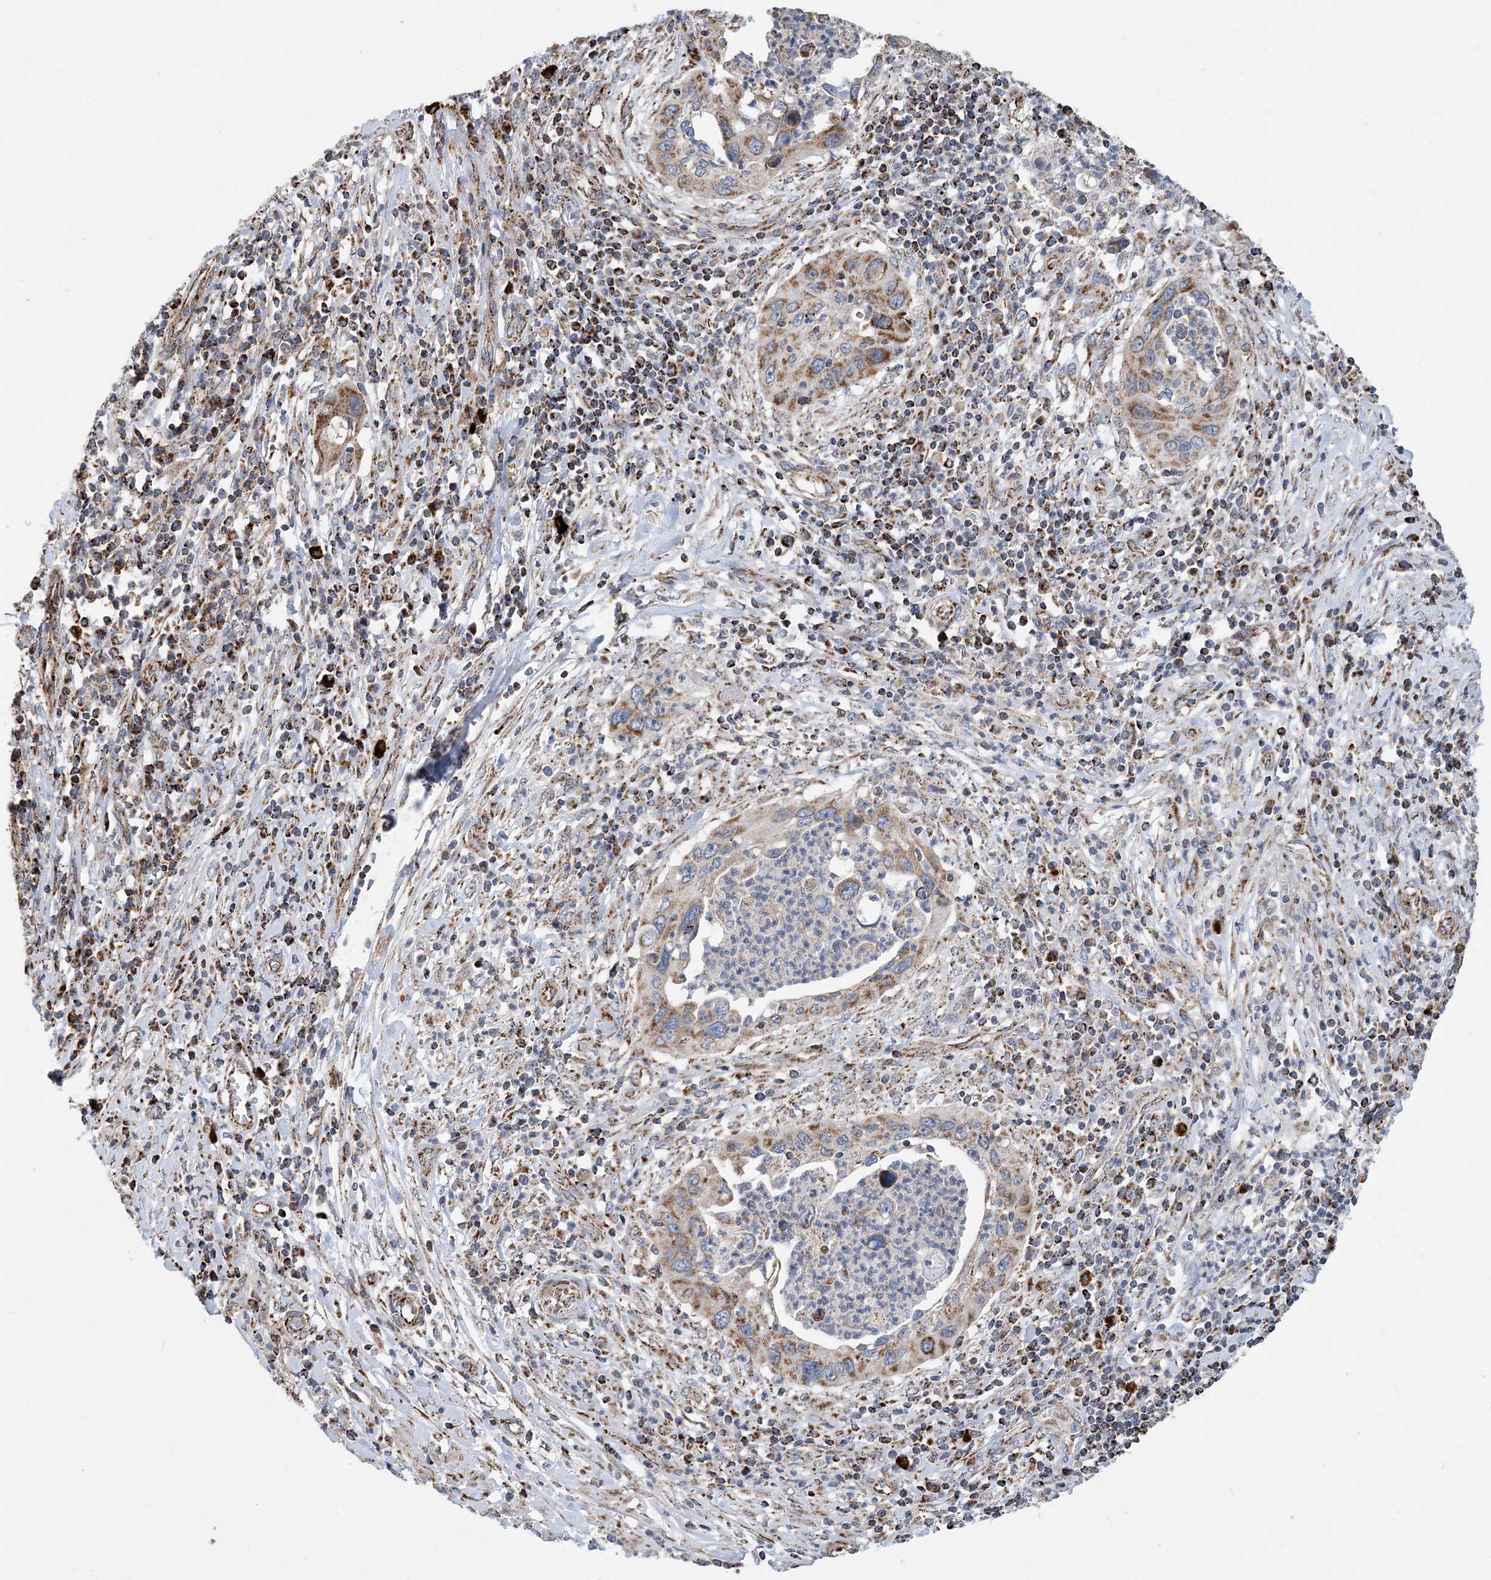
{"staining": {"intensity": "moderate", "quantity": "<25%", "location": "cytoplasmic/membranous"}, "tissue": "cervical cancer", "cell_type": "Tumor cells", "image_type": "cancer", "snomed": [{"axis": "morphology", "description": "Squamous cell carcinoma, NOS"}, {"axis": "topography", "description": "Cervix"}], "caption": "High-magnification brightfield microscopy of cervical cancer (squamous cell carcinoma) stained with DAB (brown) and counterstained with hematoxylin (blue). tumor cells exhibit moderate cytoplasmic/membranous staining is identified in approximately<25% of cells. The staining was performed using DAB (3,3'-diaminobenzidine), with brown indicating positive protein expression. Nuclei are stained blue with hematoxylin.", "gene": "PCDHGA1", "patient": {"sex": "female", "age": 38}}